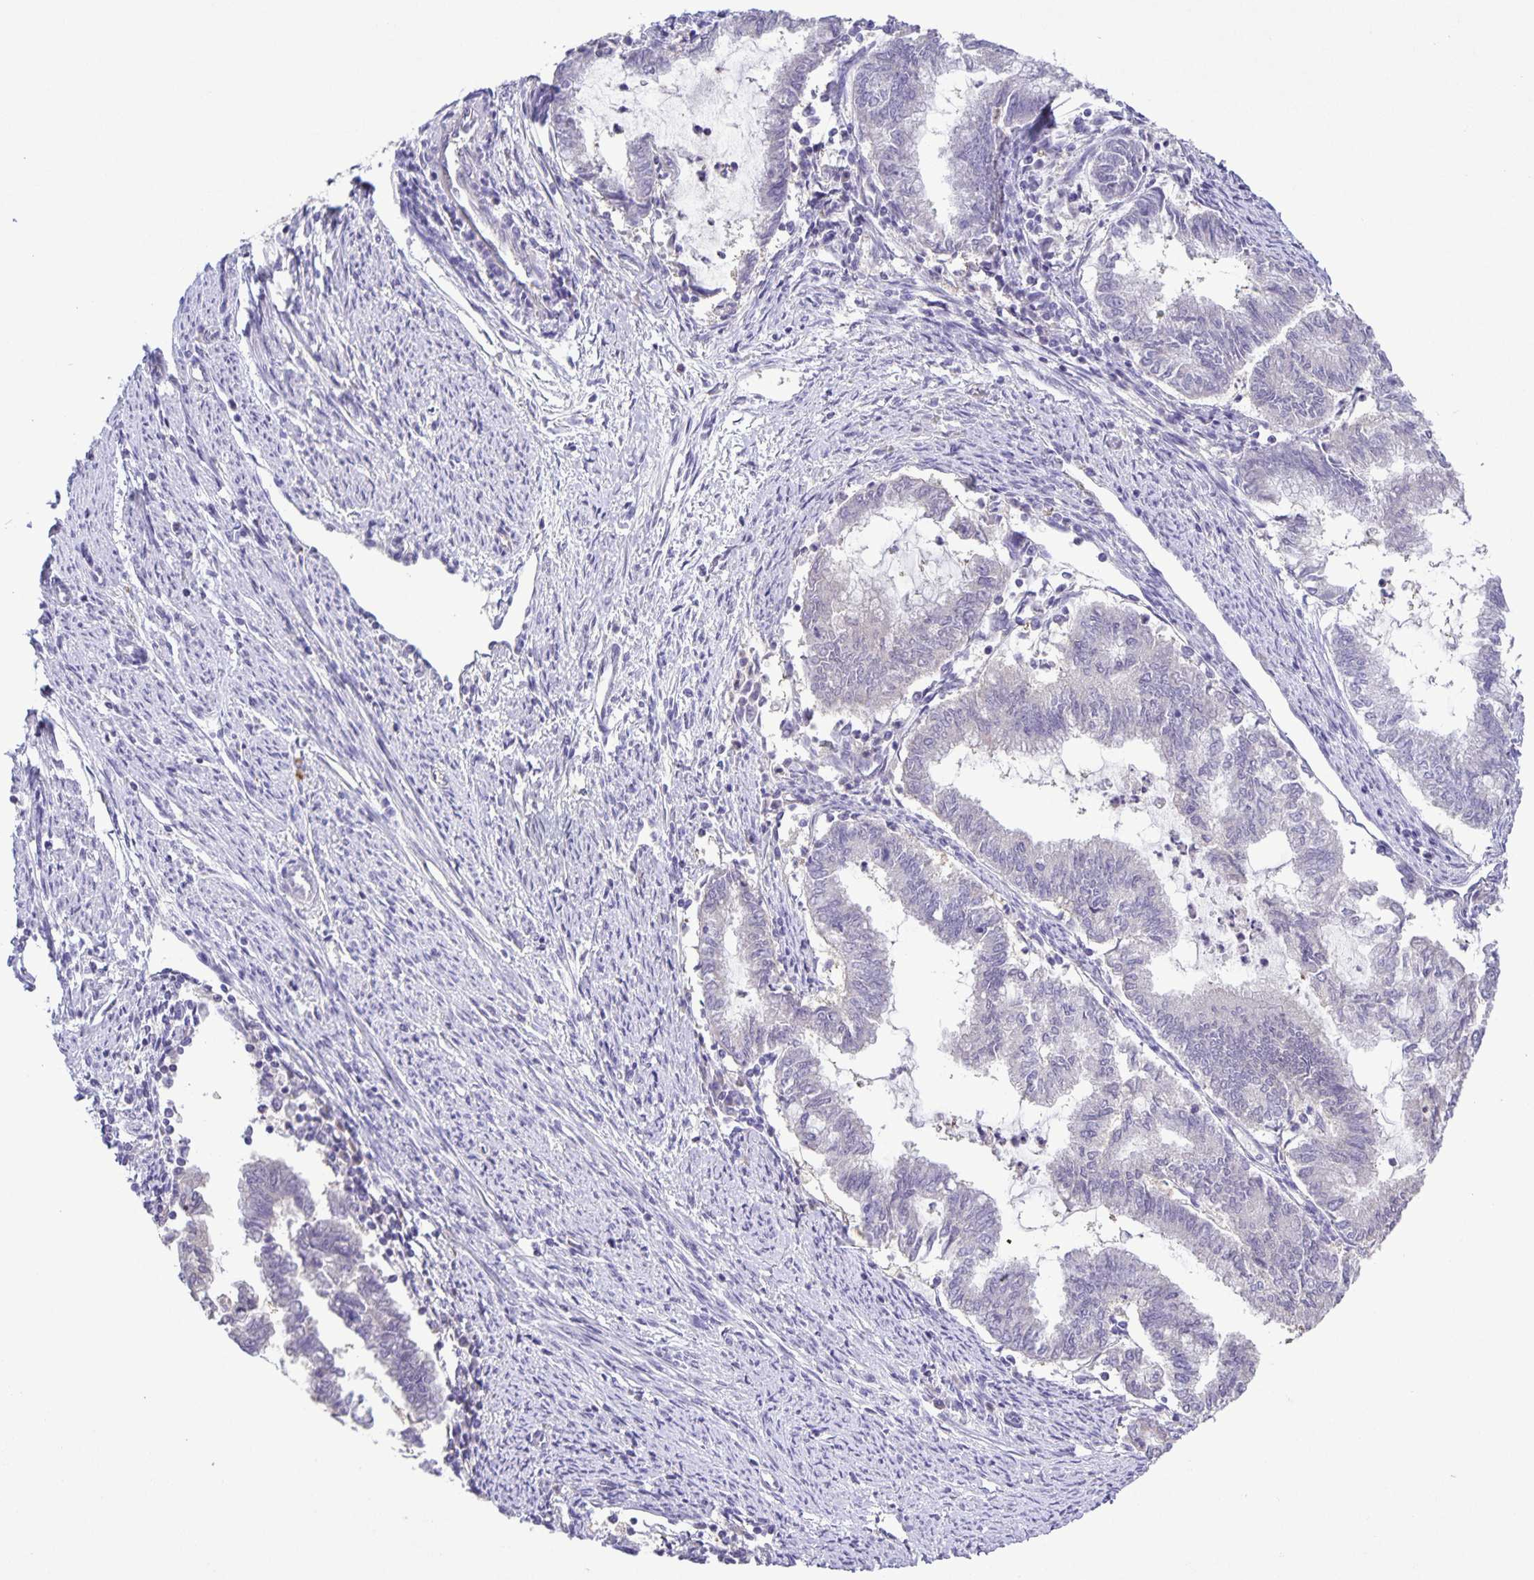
{"staining": {"intensity": "negative", "quantity": "none", "location": "none"}, "tissue": "endometrial cancer", "cell_type": "Tumor cells", "image_type": "cancer", "snomed": [{"axis": "morphology", "description": "Adenocarcinoma, NOS"}, {"axis": "topography", "description": "Endometrium"}], "caption": "This is an IHC image of human adenocarcinoma (endometrial). There is no staining in tumor cells.", "gene": "ONECUT2", "patient": {"sex": "female", "age": 79}}